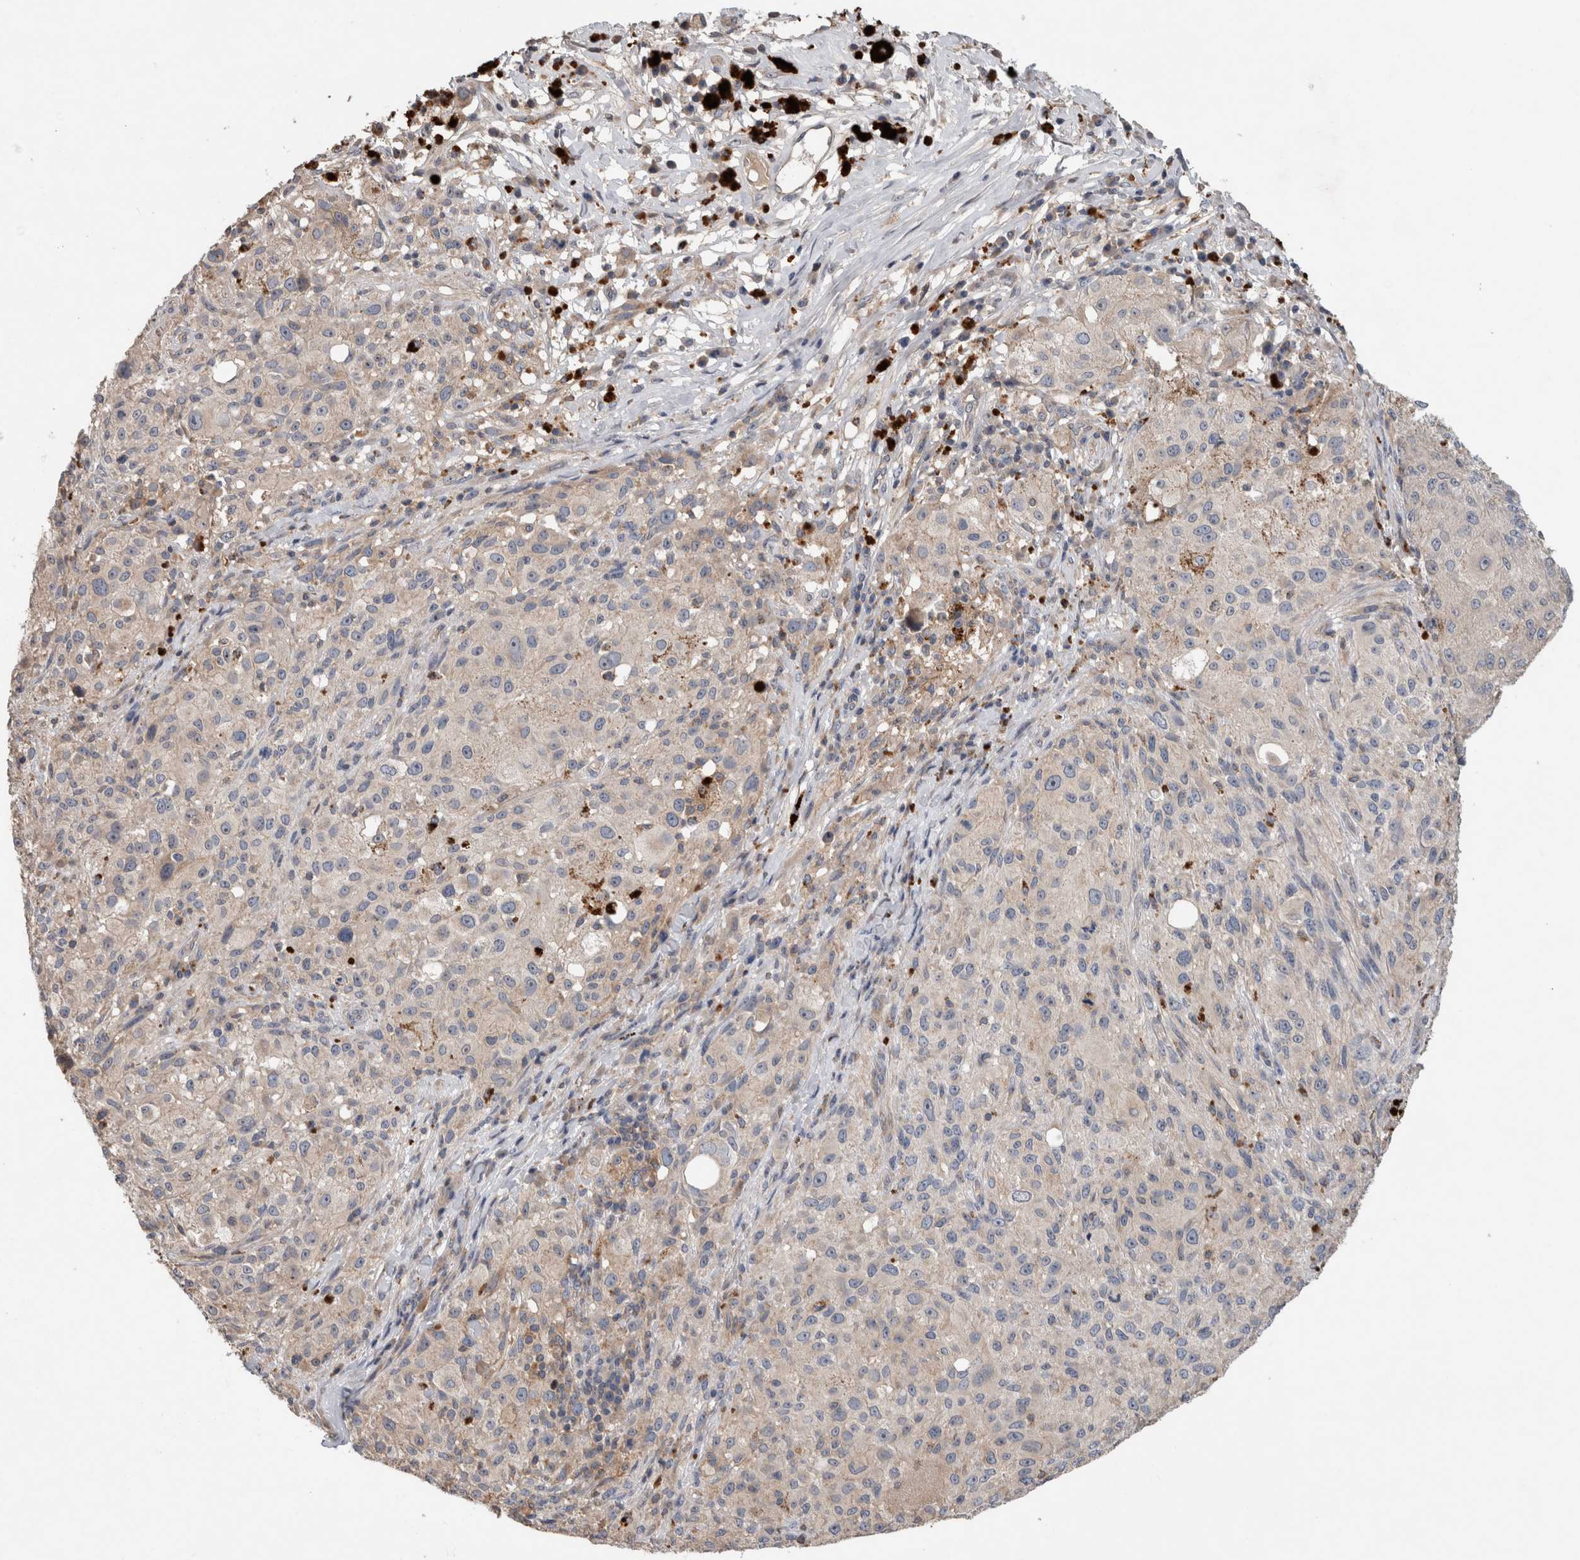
{"staining": {"intensity": "negative", "quantity": "none", "location": "none"}, "tissue": "melanoma", "cell_type": "Tumor cells", "image_type": "cancer", "snomed": [{"axis": "morphology", "description": "Malignant melanoma, NOS"}, {"axis": "topography", "description": "Skin"}], "caption": "Protein analysis of malignant melanoma demonstrates no significant expression in tumor cells. (DAB (3,3'-diaminobenzidine) immunohistochemistry (IHC) with hematoxylin counter stain).", "gene": "TARBP1", "patient": {"sex": "female", "age": 55}}